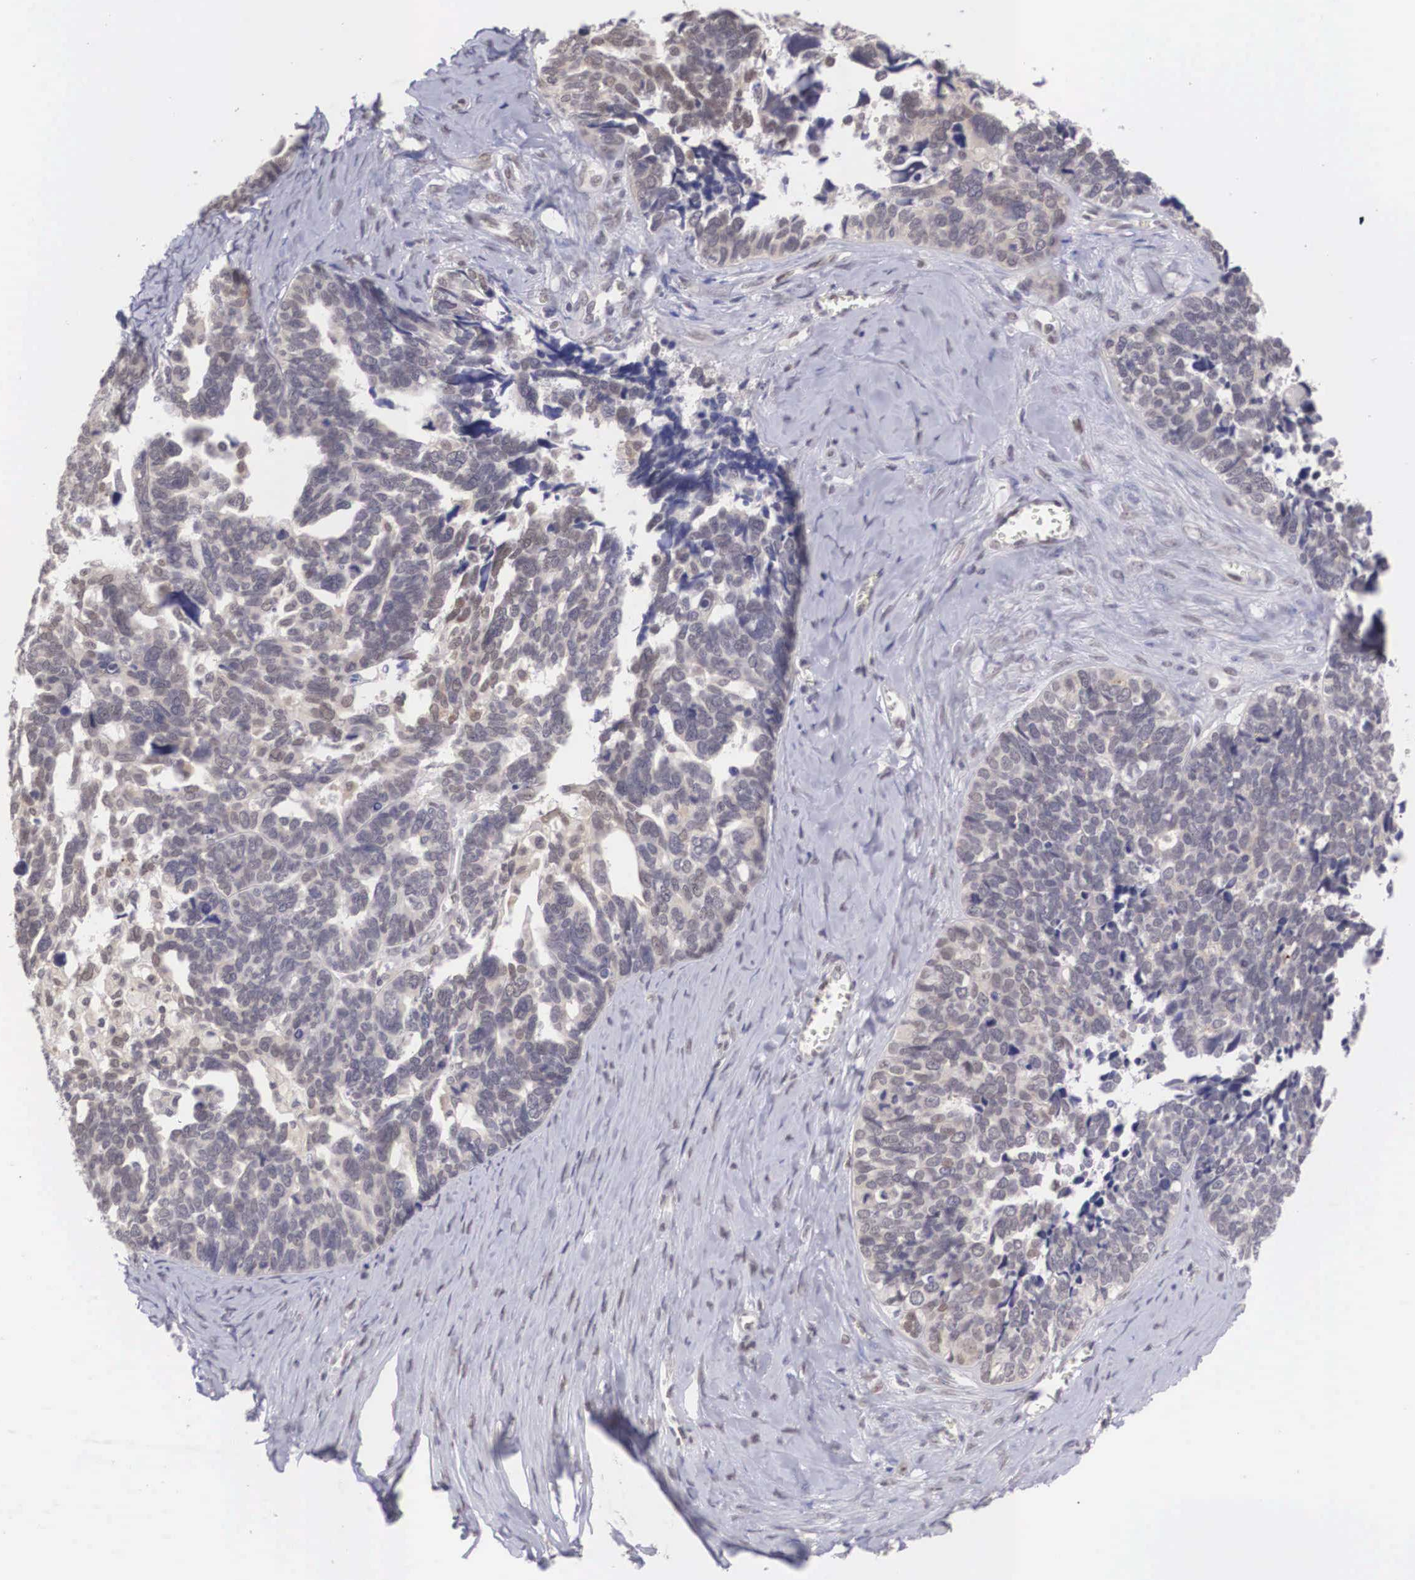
{"staining": {"intensity": "weak", "quantity": "25%-75%", "location": "cytoplasmic/membranous,nuclear"}, "tissue": "ovarian cancer", "cell_type": "Tumor cells", "image_type": "cancer", "snomed": [{"axis": "morphology", "description": "Cystadenocarcinoma, serous, NOS"}, {"axis": "topography", "description": "Ovary"}], "caption": "This is an image of immunohistochemistry (IHC) staining of ovarian cancer (serous cystadenocarcinoma), which shows weak expression in the cytoplasmic/membranous and nuclear of tumor cells.", "gene": "NINL", "patient": {"sex": "female", "age": 77}}